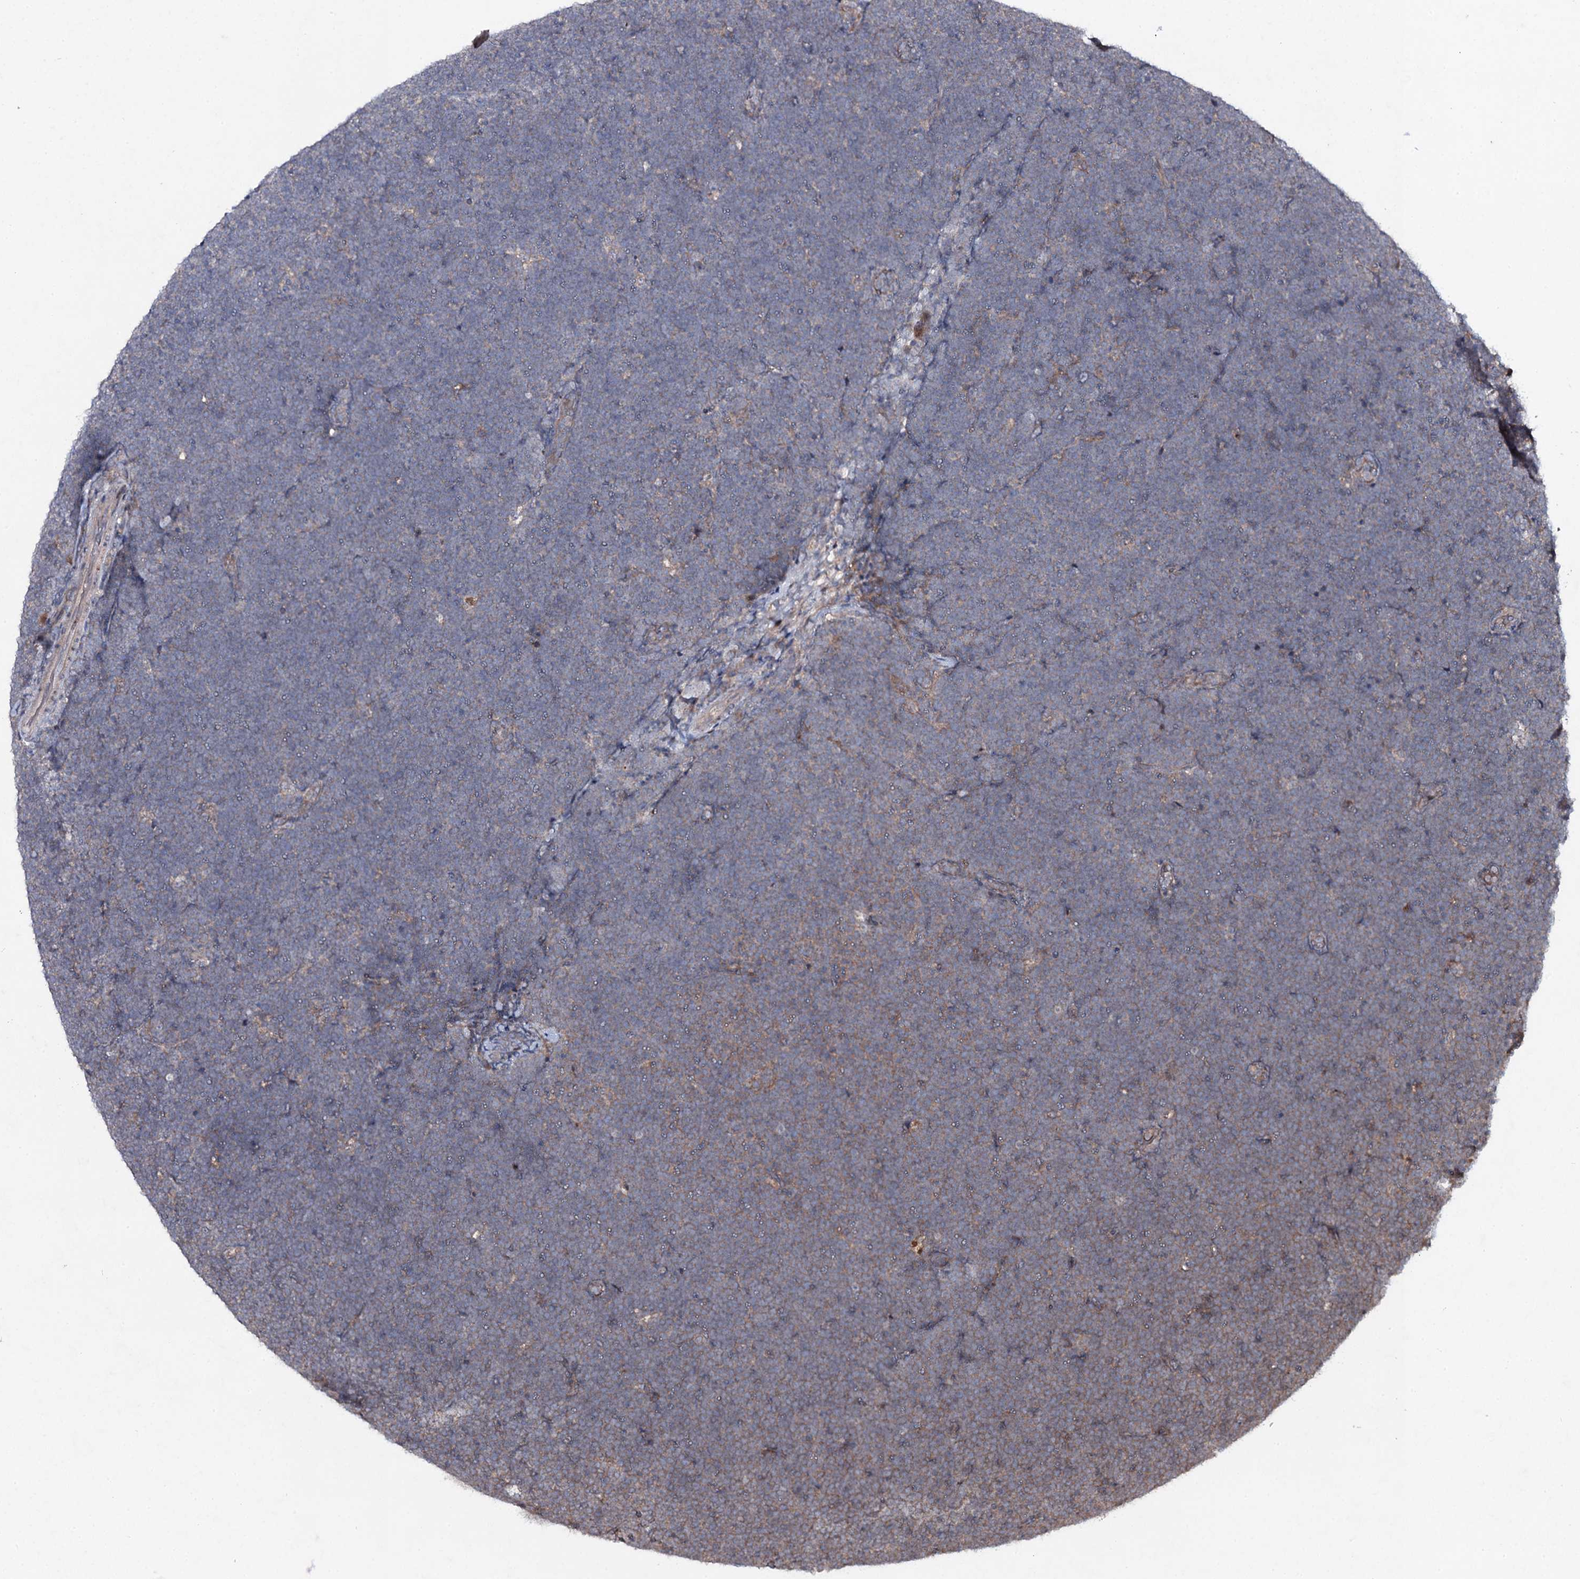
{"staining": {"intensity": "negative", "quantity": "none", "location": "none"}, "tissue": "lymphoma", "cell_type": "Tumor cells", "image_type": "cancer", "snomed": [{"axis": "morphology", "description": "Malignant lymphoma, non-Hodgkin's type, High grade"}, {"axis": "topography", "description": "Lymph node"}], "caption": "IHC histopathology image of human lymphoma stained for a protein (brown), which shows no expression in tumor cells.", "gene": "SNAP23", "patient": {"sex": "male", "age": 13}}